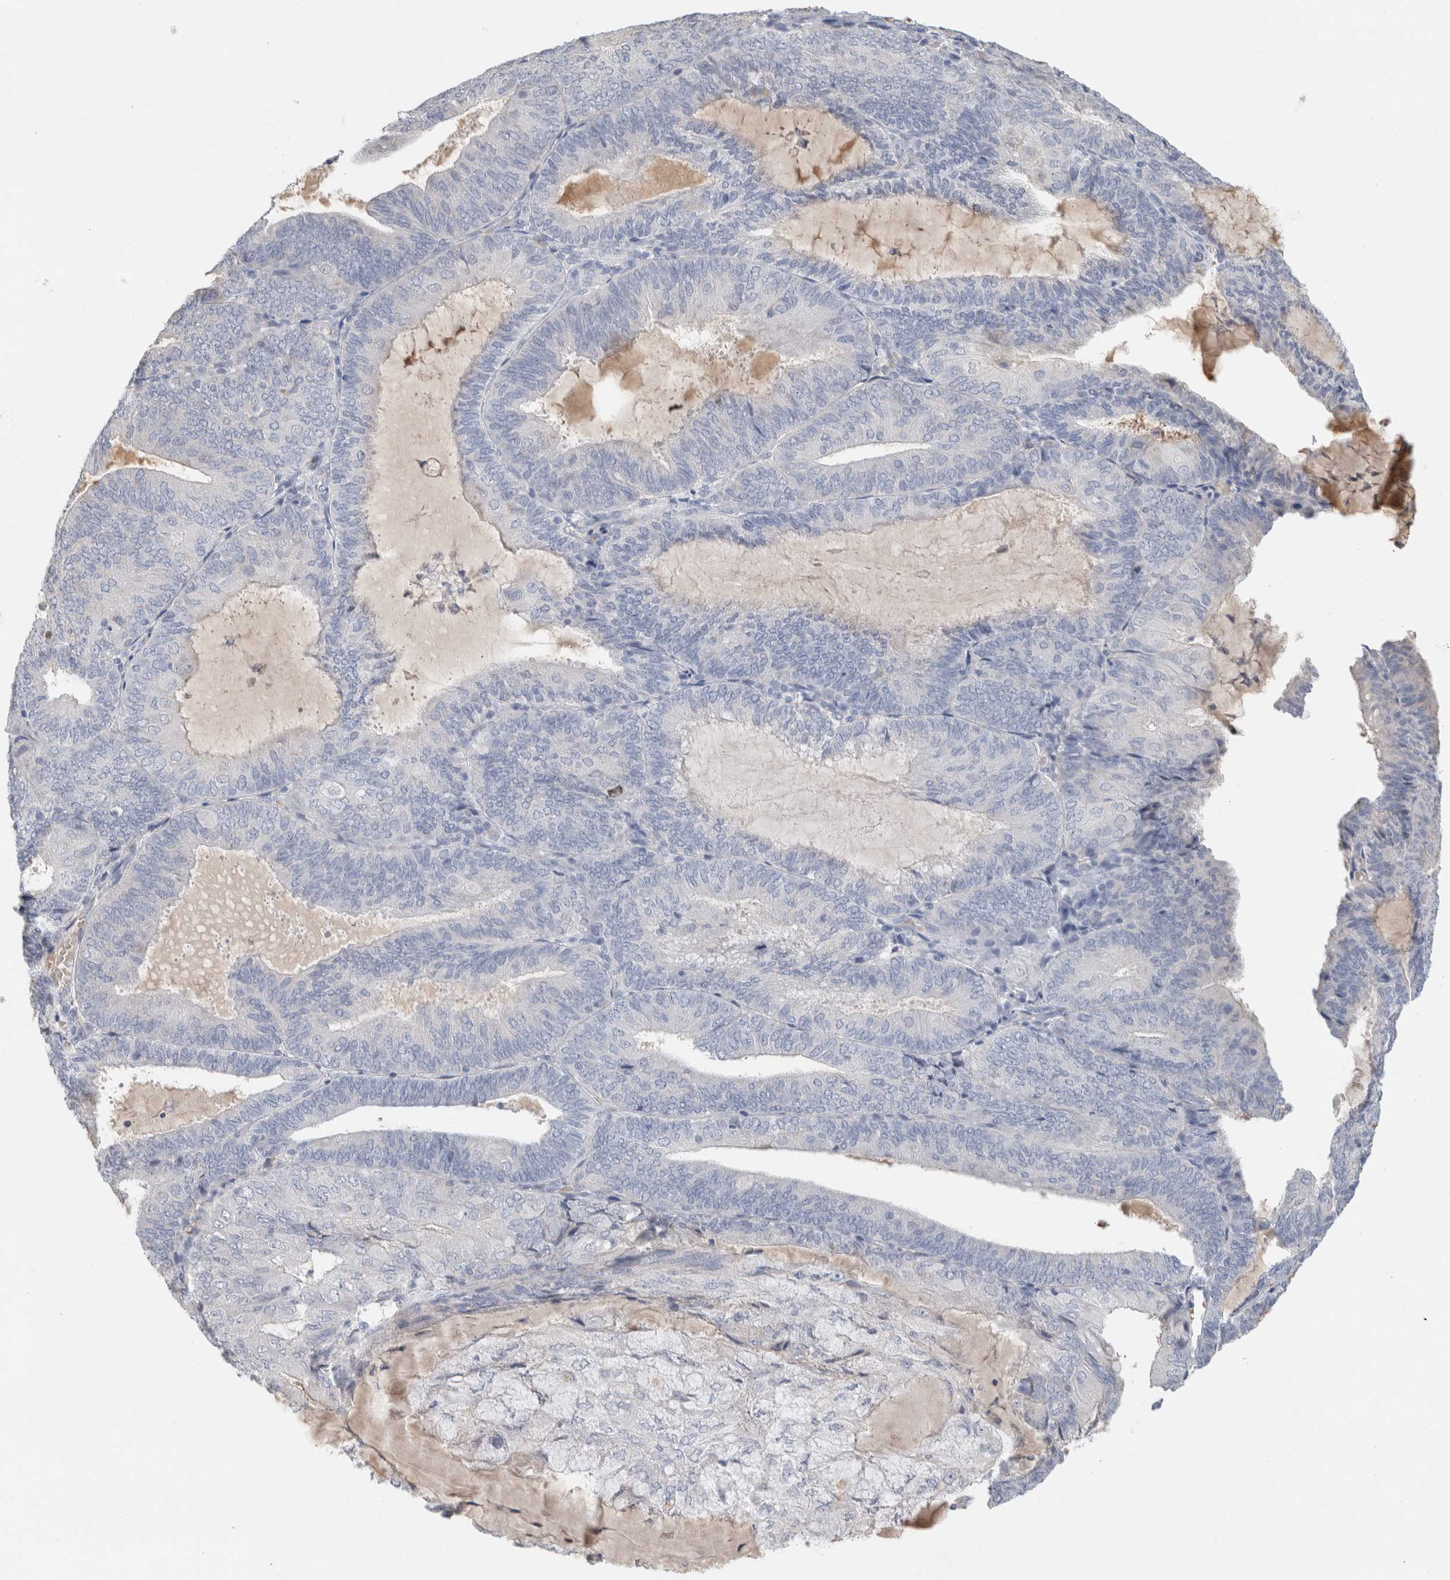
{"staining": {"intensity": "negative", "quantity": "none", "location": "none"}, "tissue": "endometrial cancer", "cell_type": "Tumor cells", "image_type": "cancer", "snomed": [{"axis": "morphology", "description": "Adenocarcinoma, NOS"}, {"axis": "topography", "description": "Endometrium"}], "caption": "Immunohistochemistry micrograph of neoplastic tissue: human endometrial adenocarcinoma stained with DAB demonstrates no significant protein positivity in tumor cells. (DAB immunohistochemistry with hematoxylin counter stain).", "gene": "SCGB1A1", "patient": {"sex": "female", "age": 81}}